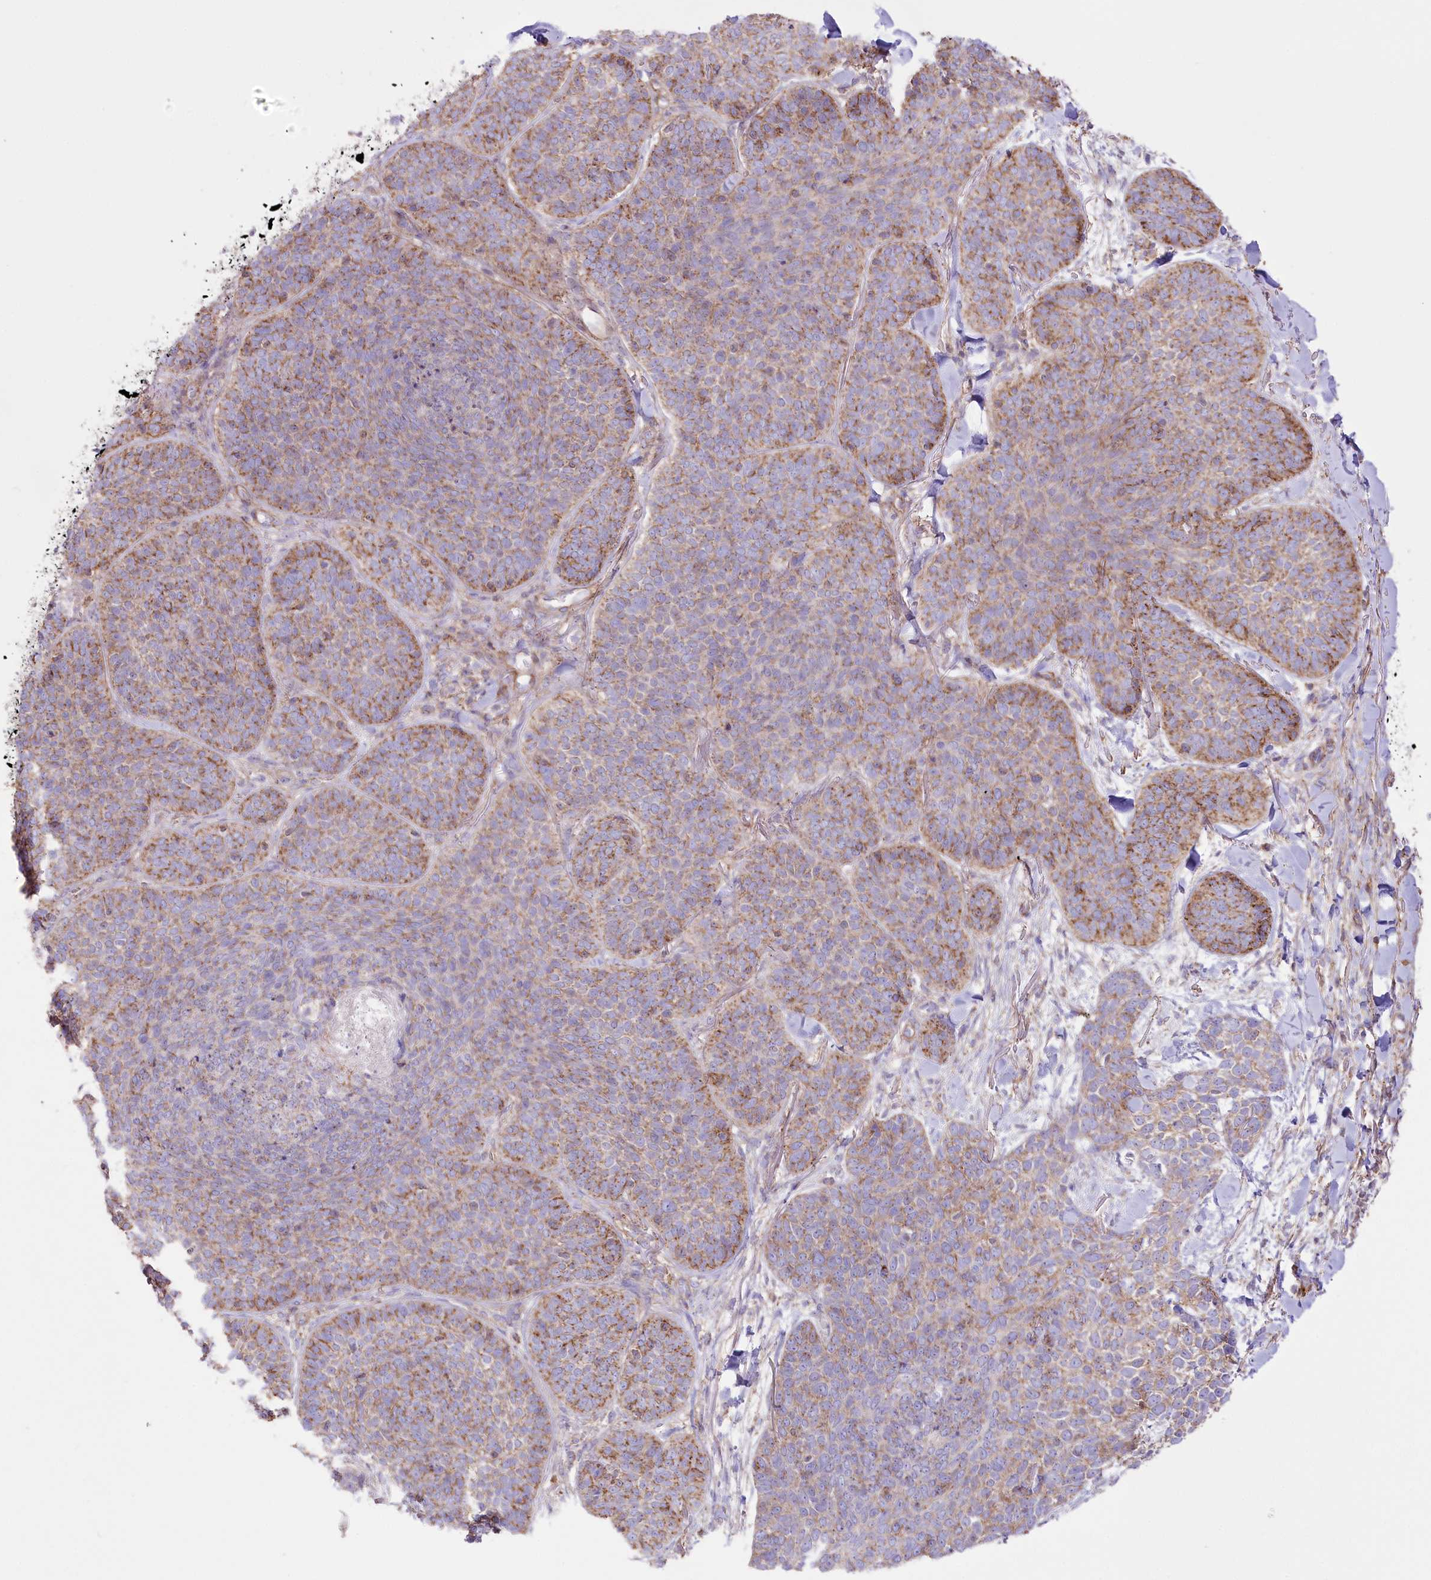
{"staining": {"intensity": "moderate", "quantity": ">75%", "location": "cytoplasmic/membranous"}, "tissue": "skin cancer", "cell_type": "Tumor cells", "image_type": "cancer", "snomed": [{"axis": "morphology", "description": "Basal cell carcinoma"}, {"axis": "topography", "description": "Skin"}], "caption": "Immunohistochemistry (IHC) image of human skin basal cell carcinoma stained for a protein (brown), which shows medium levels of moderate cytoplasmic/membranous expression in approximately >75% of tumor cells.", "gene": "FAM216A", "patient": {"sex": "male", "age": 85}}